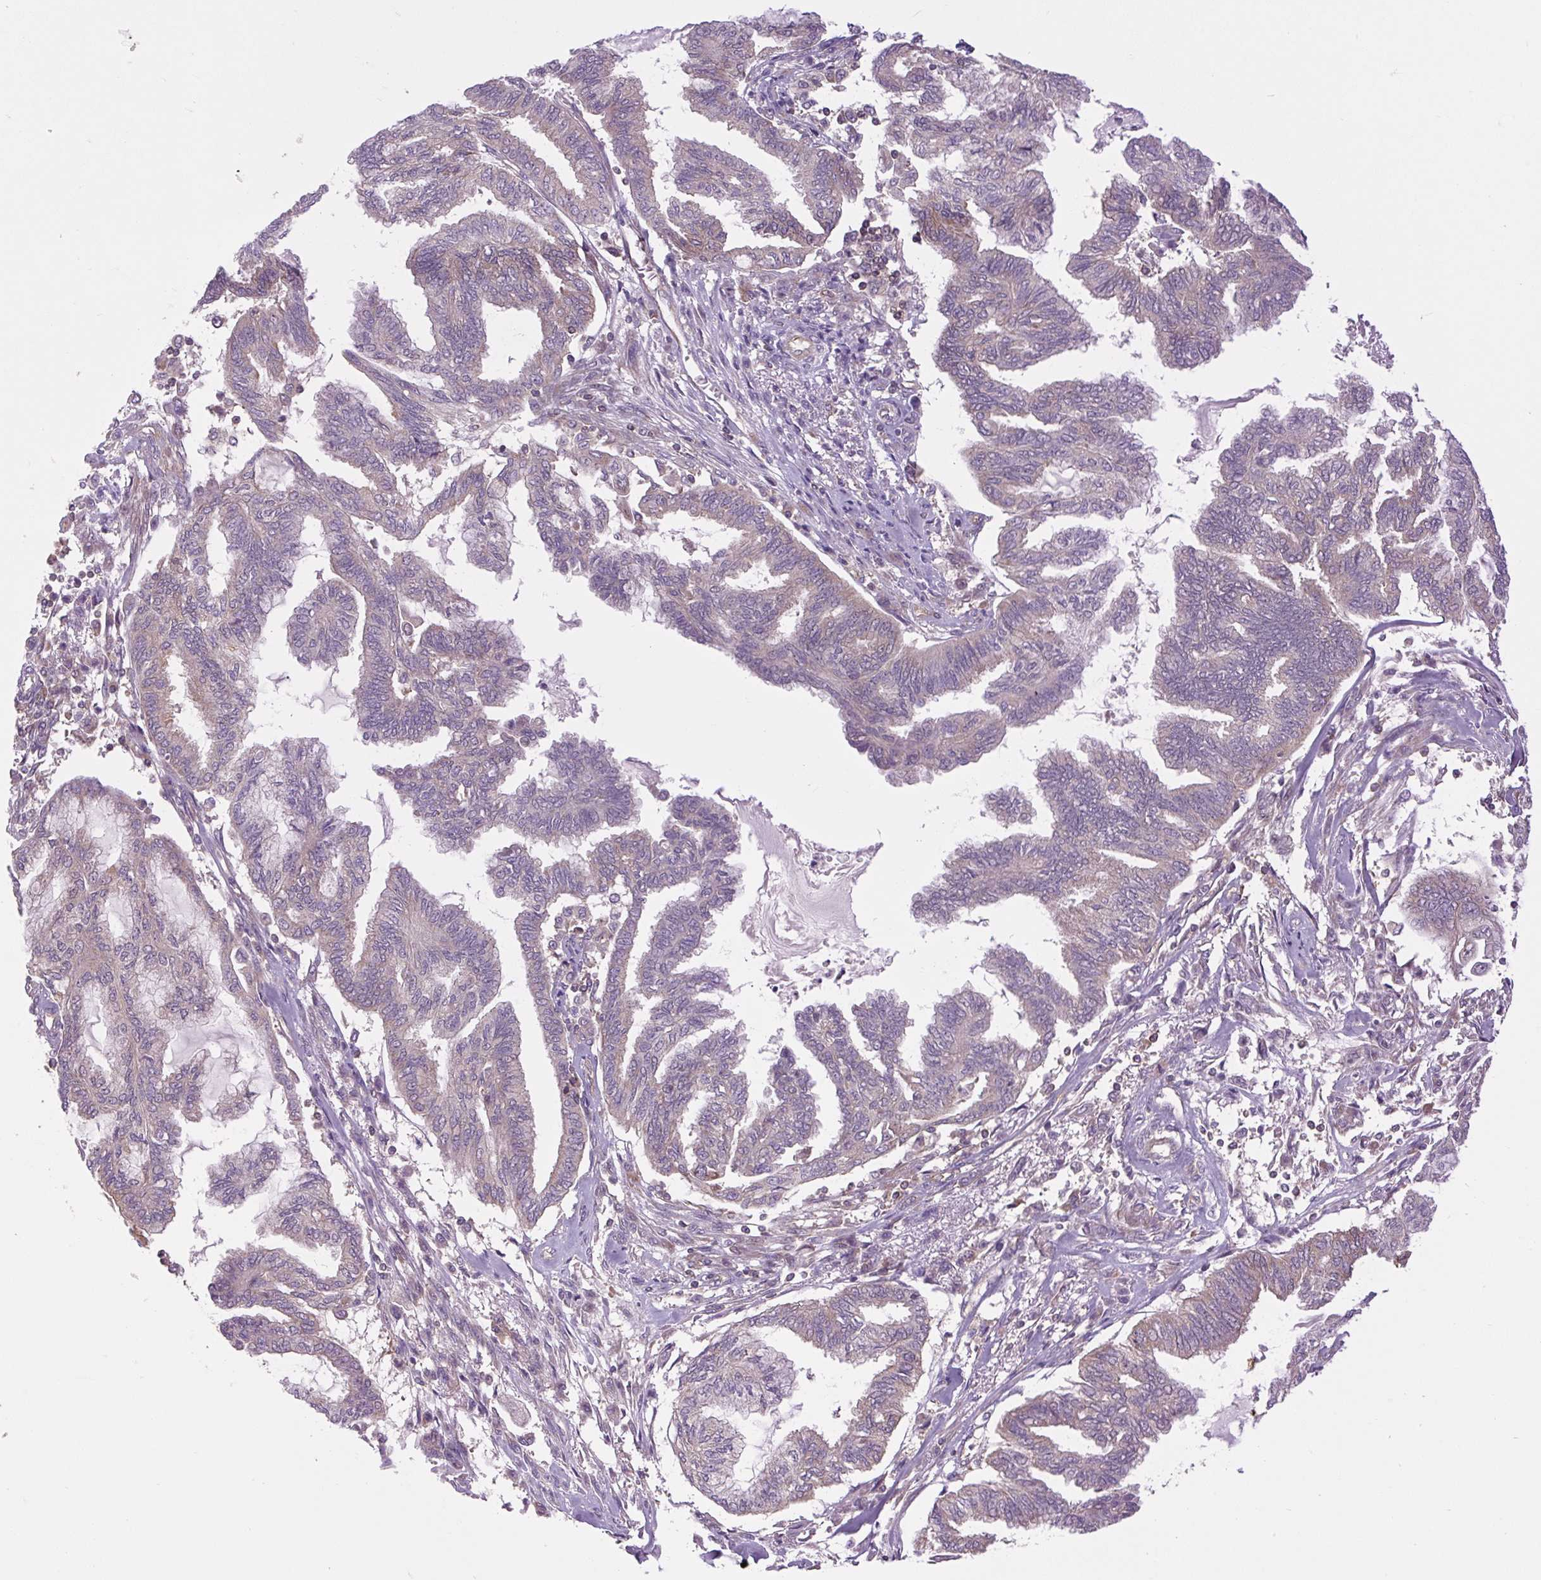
{"staining": {"intensity": "negative", "quantity": "none", "location": "none"}, "tissue": "endometrial cancer", "cell_type": "Tumor cells", "image_type": "cancer", "snomed": [{"axis": "morphology", "description": "Adenocarcinoma, NOS"}, {"axis": "topography", "description": "Endometrium"}], "caption": "Endometrial cancer was stained to show a protein in brown. There is no significant staining in tumor cells.", "gene": "PLCG1", "patient": {"sex": "female", "age": 86}}